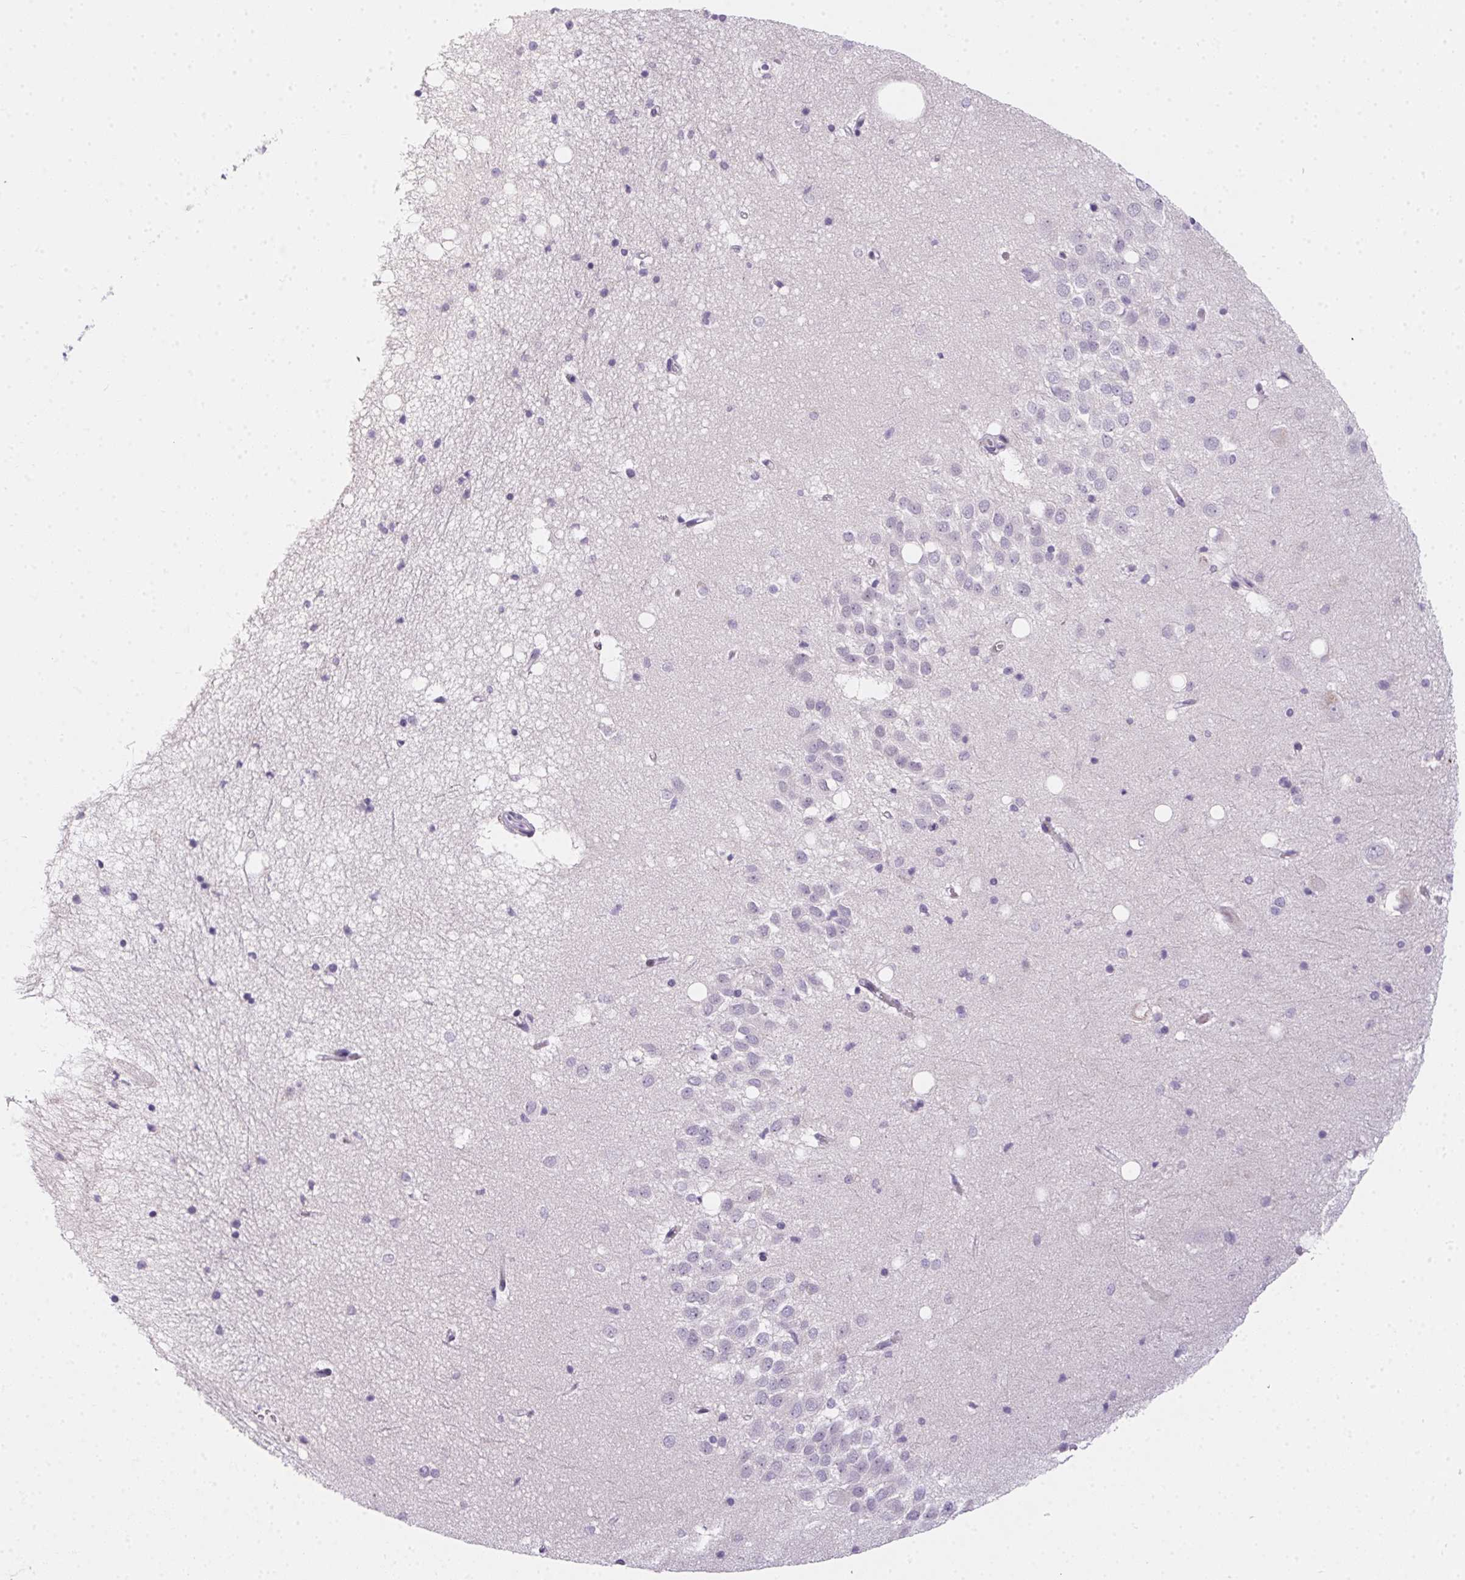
{"staining": {"intensity": "negative", "quantity": "none", "location": "none"}, "tissue": "hippocampus", "cell_type": "Glial cells", "image_type": "normal", "snomed": [{"axis": "morphology", "description": "Normal tissue, NOS"}, {"axis": "topography", "description": "Hippocampus"}], "caption": "A high-resolution image shows immunohistochemistry staining of unremarkable hippocampus, which displays no significant expression in glial cells.", "gene": "MORC1", "patient": {"sex": "male", "age": 58}}